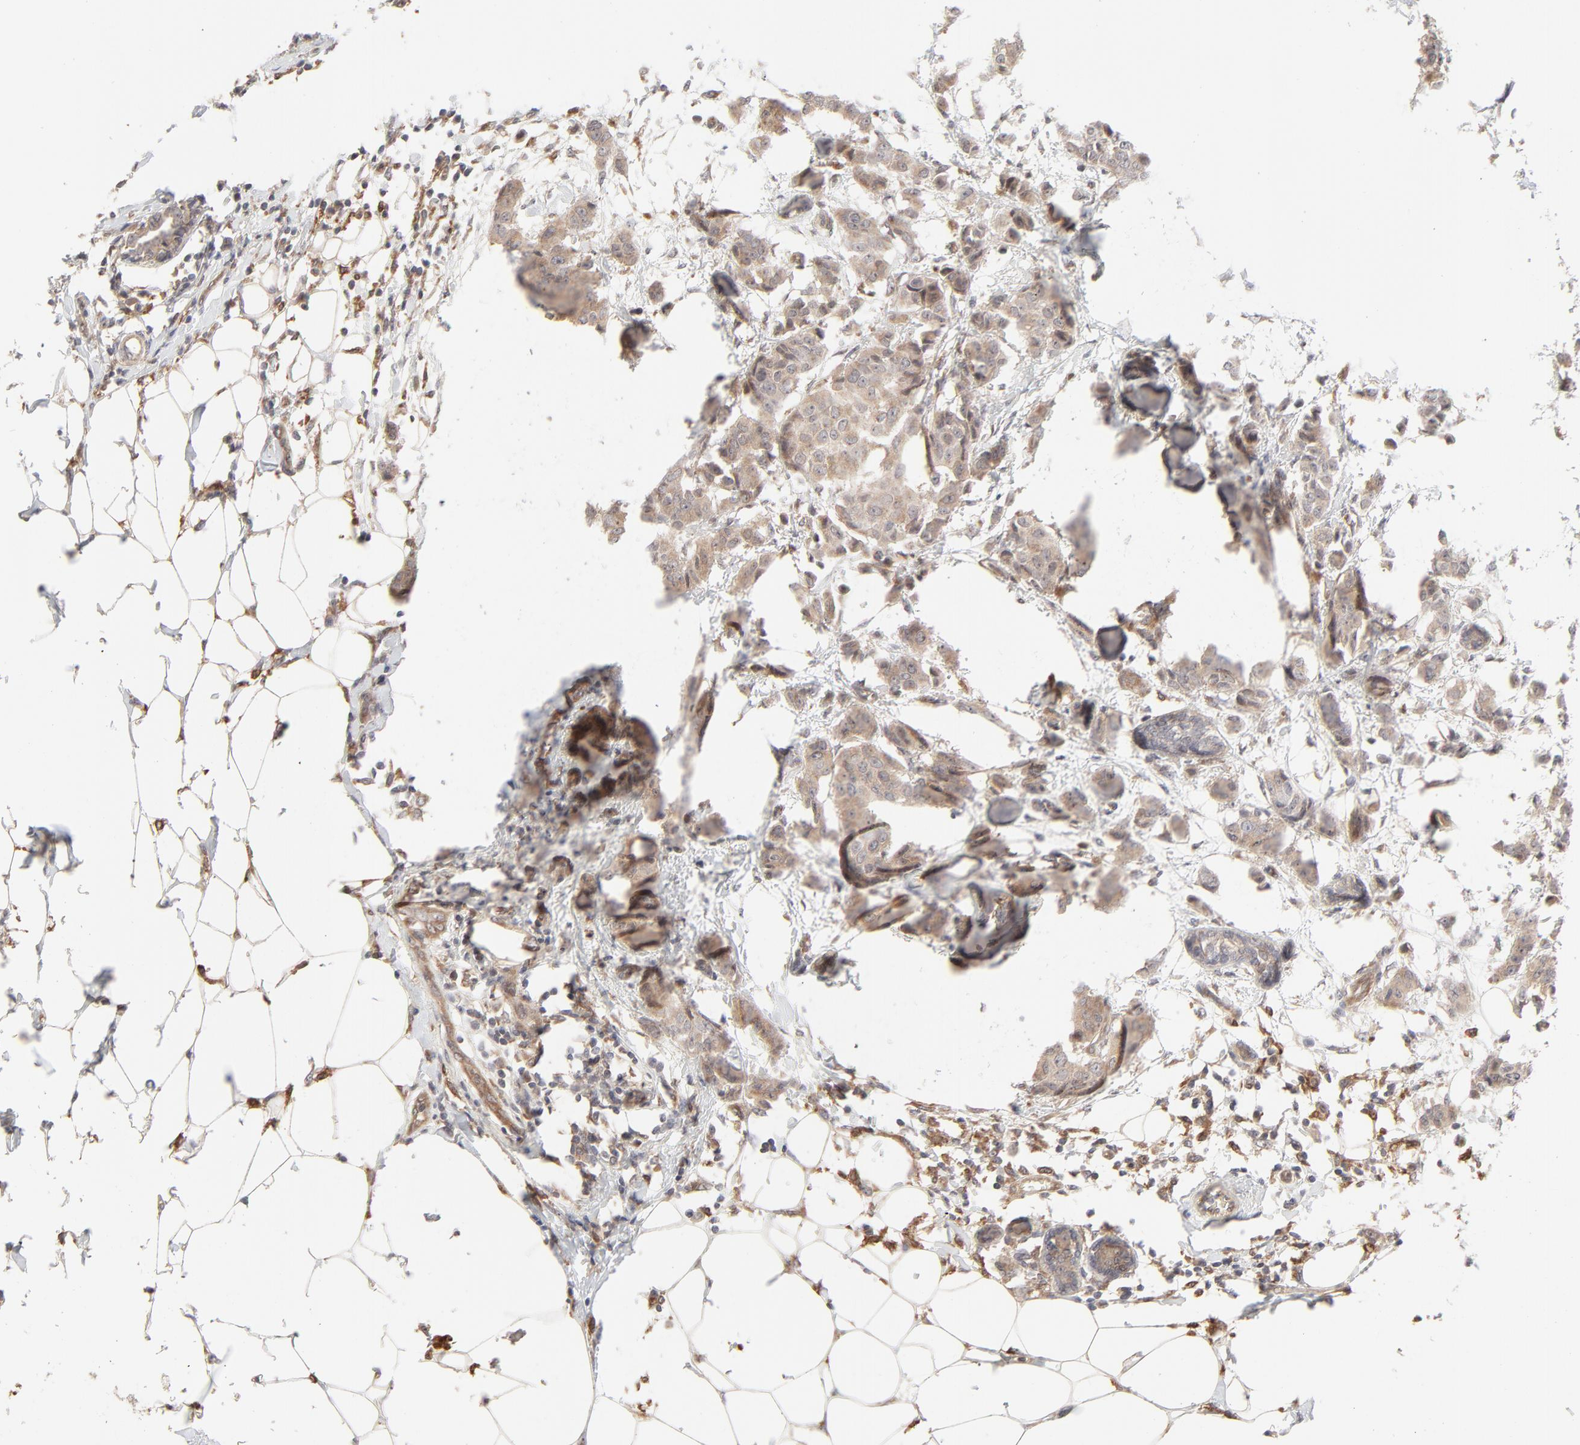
{"staining": {"intensity": "moderate", "quantity": ">75%", "location": "cytoplasmic/membranous"}, "tissue": "breast cancer", "cell_type": "Tumor cells", "image_type": "cancer", "snomed": [{"axis": "morphology", "description": "Duct carcinoma"}, {"axis": "topography", "description": "Breast"}], "caption": "Approximately >75% of tumor cells in human breast cancer reveal moderate cytoplasmic/membranous protein positivity as visualized by brown immunohistochemical staining.", "gene": "RAB5C", "patient": {"sex": "female", "age": 40}}